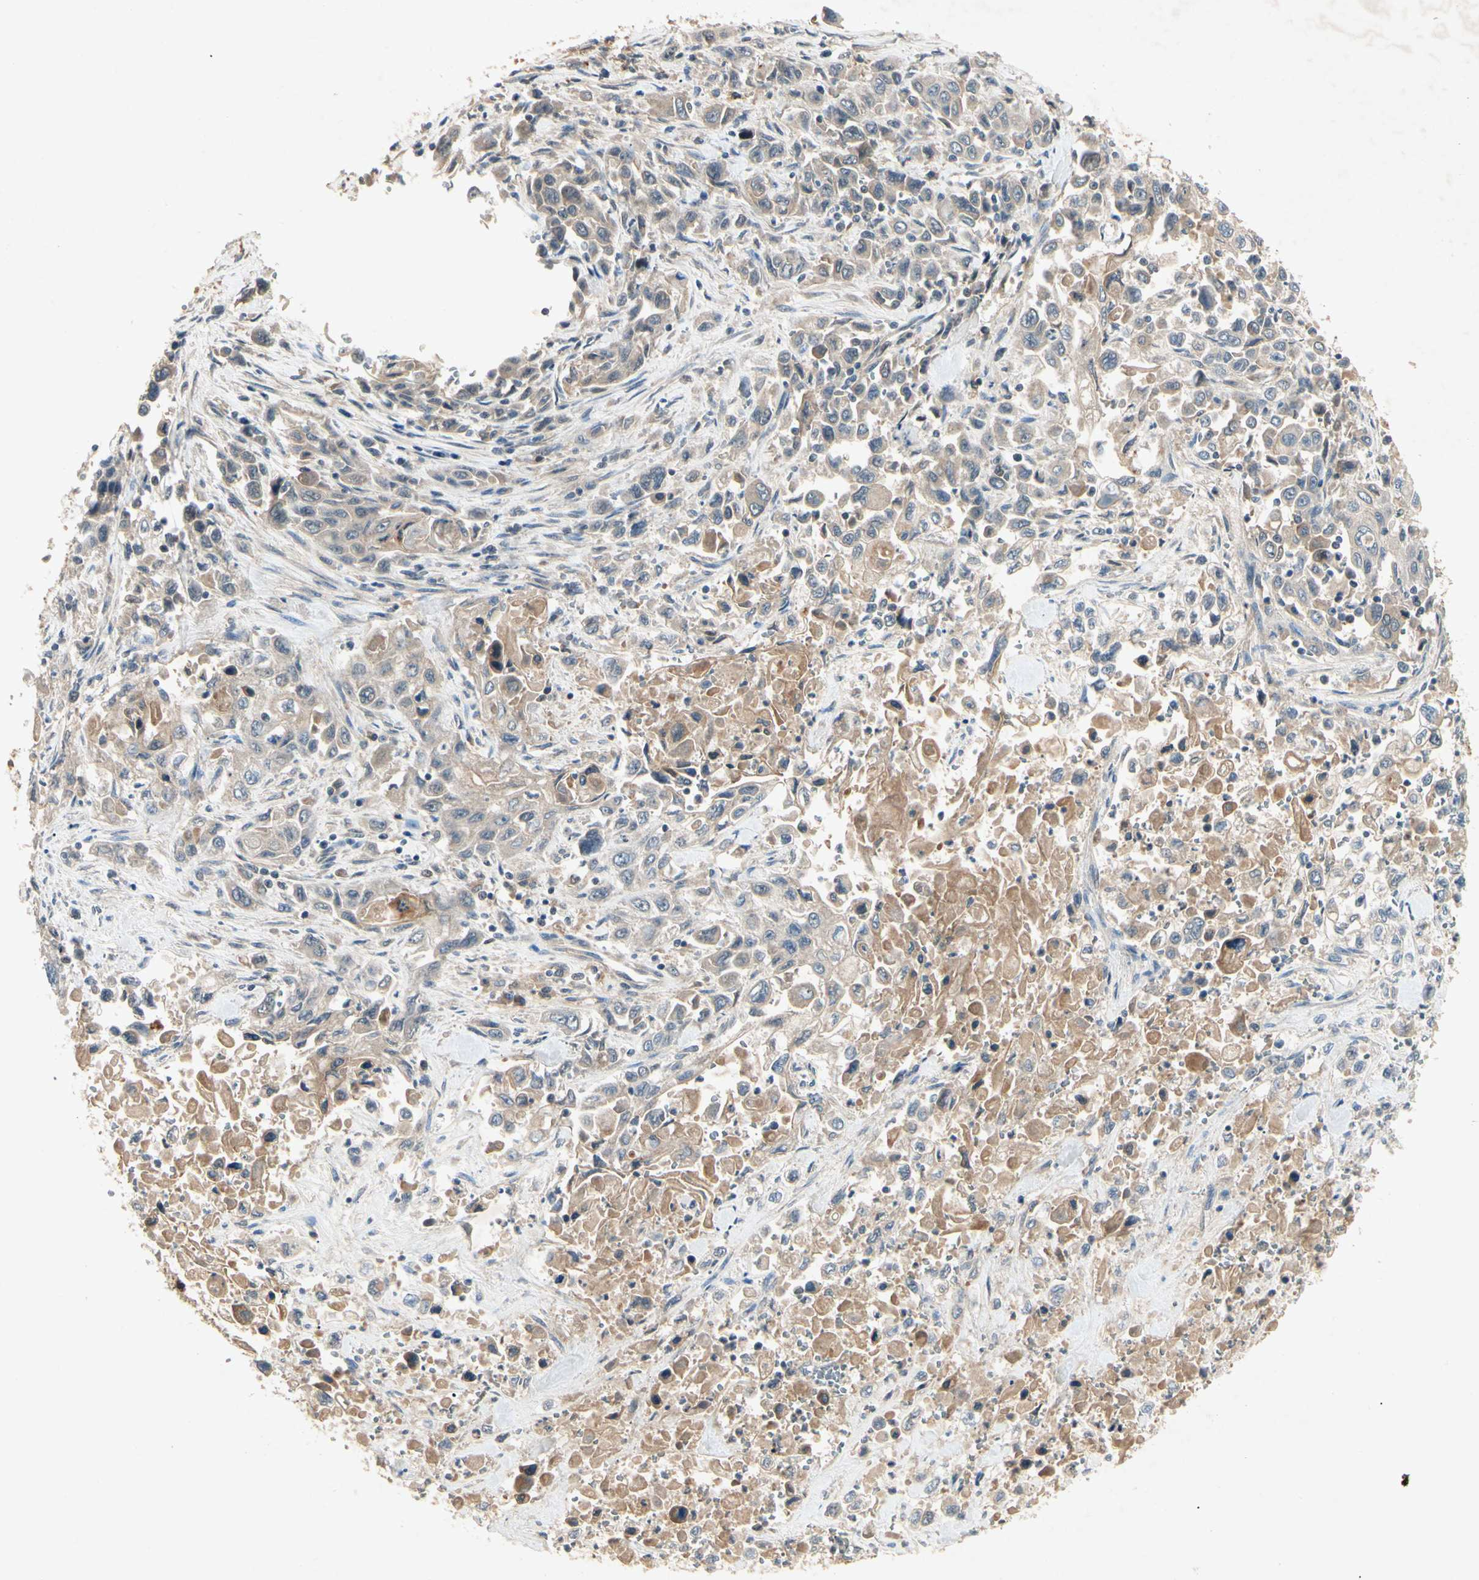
{"staining": {"intensity": "moderate", "quantity": ">75%", "location": "cytoplasmic/membranous"}, "tissue": "pancreatic cancer", "cell_type": "Tumor cells", "image_type": "cancer", "snomed": [{"axis": "morphology", "description": "Adenocarcinoma, NOS"}, {"axis": "topography", "description": "Pancreas"}], "caption": "DAB immunohistochemical staining of pancreatic cancer displays moderate cytoplasmic/membranous protein expression in about >75% of tumor cells.", "gene": "RNF14", "patient": {"sex": "male", "age": 70}}